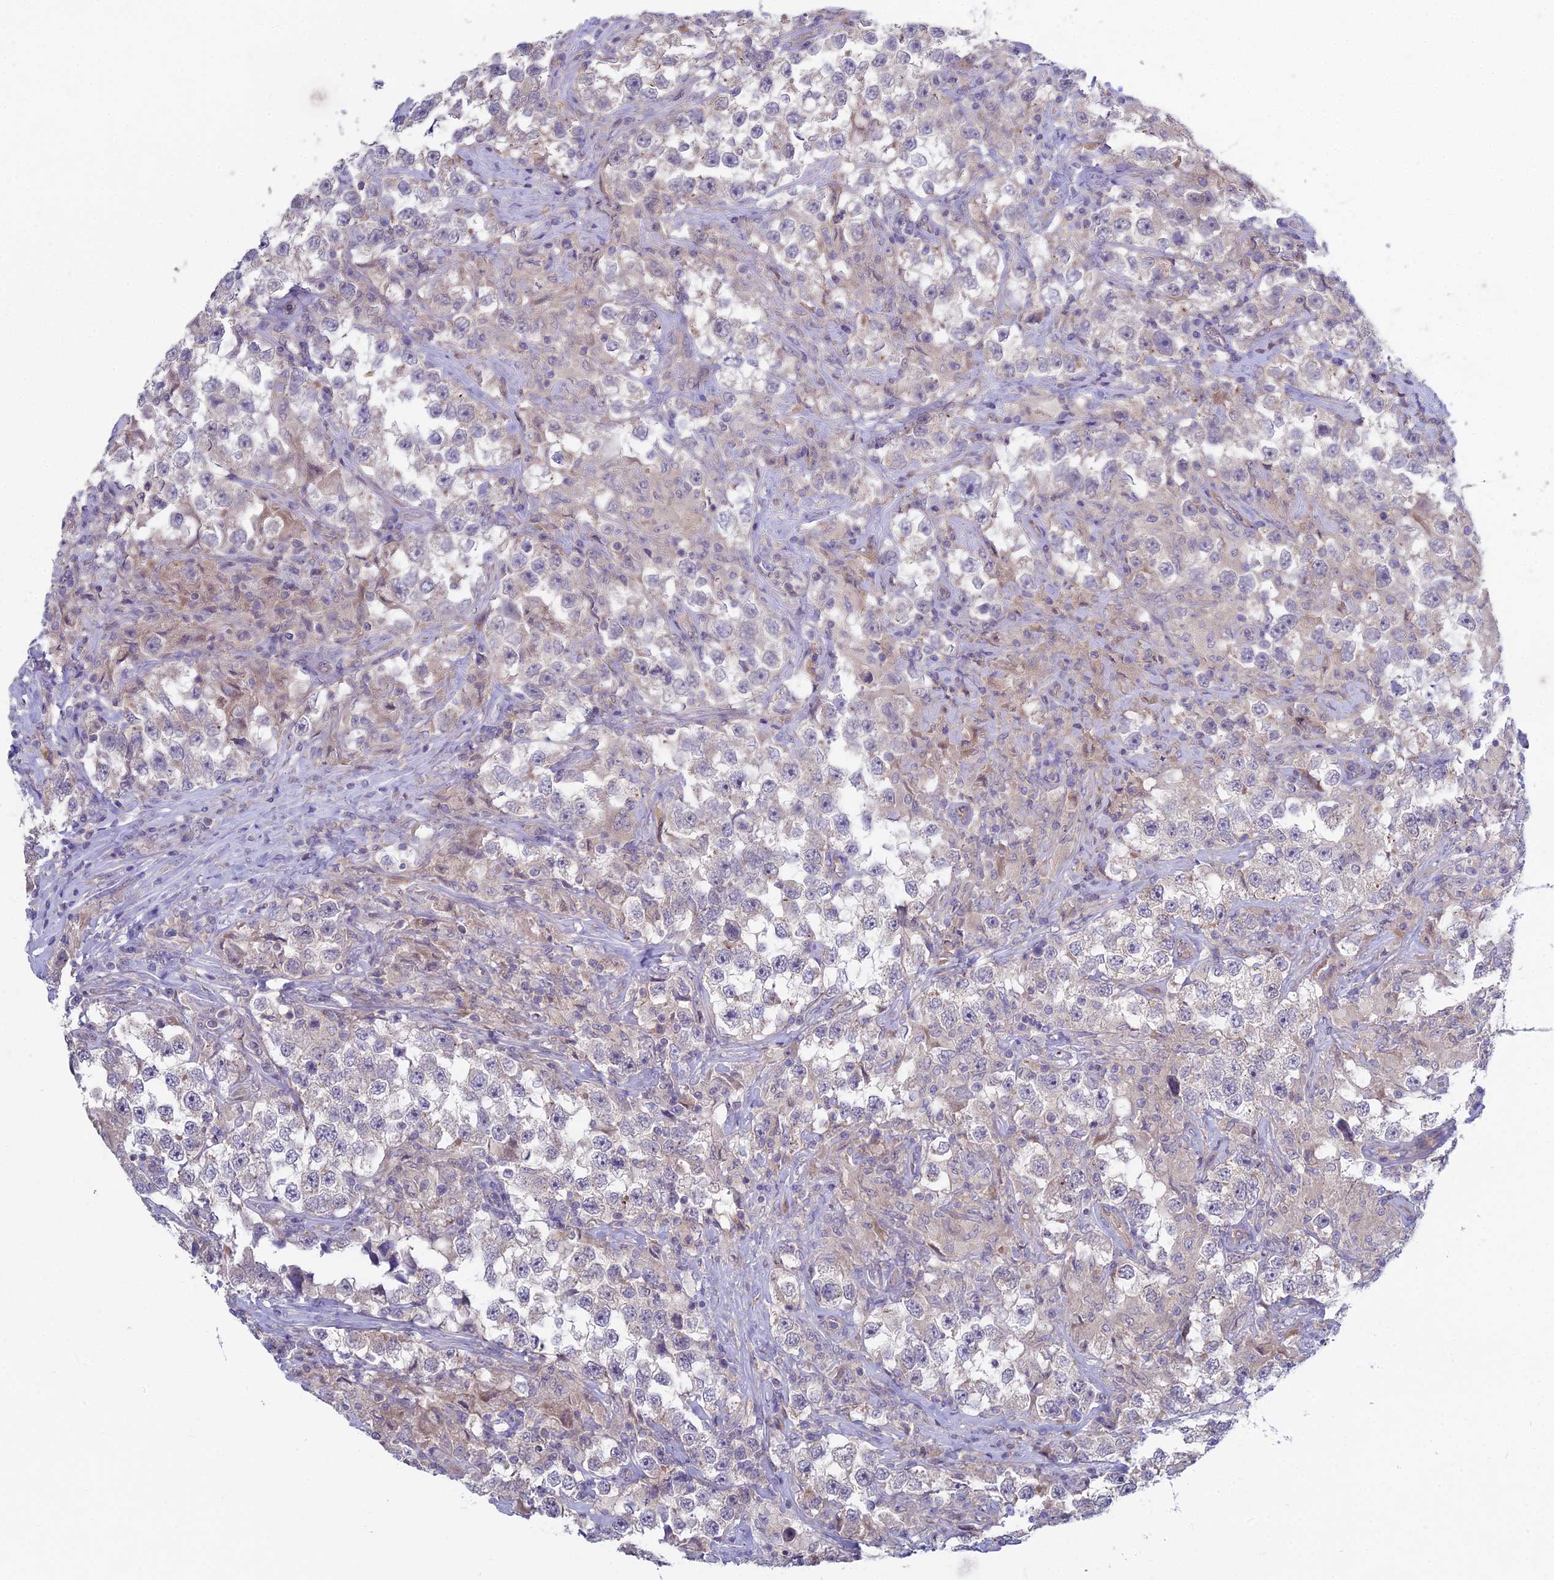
{"staining": {"intensity": "negative", "quantity": "none", "location": "none"}, "tissue": "testis cancer", "cell_type": "Tumor cells", "image_type": "cancer", "snomed": [{"axis": "morphology", "description": "Seminoma, NOS"}, {"axis": "topography", "description": "Testis"}], "caption": "DAB immunohistochemical staining of human testis seminoma displays no significant staining in tumor cells. Brightfield microscopy of immunohistochemistry stained with DAB (3,3'-diaminobenzidine) (brown) and hematoxylin (blue), captured at high magnification.", "gene": "METTL26", "patient": {"sex": "male", "age": 46}}